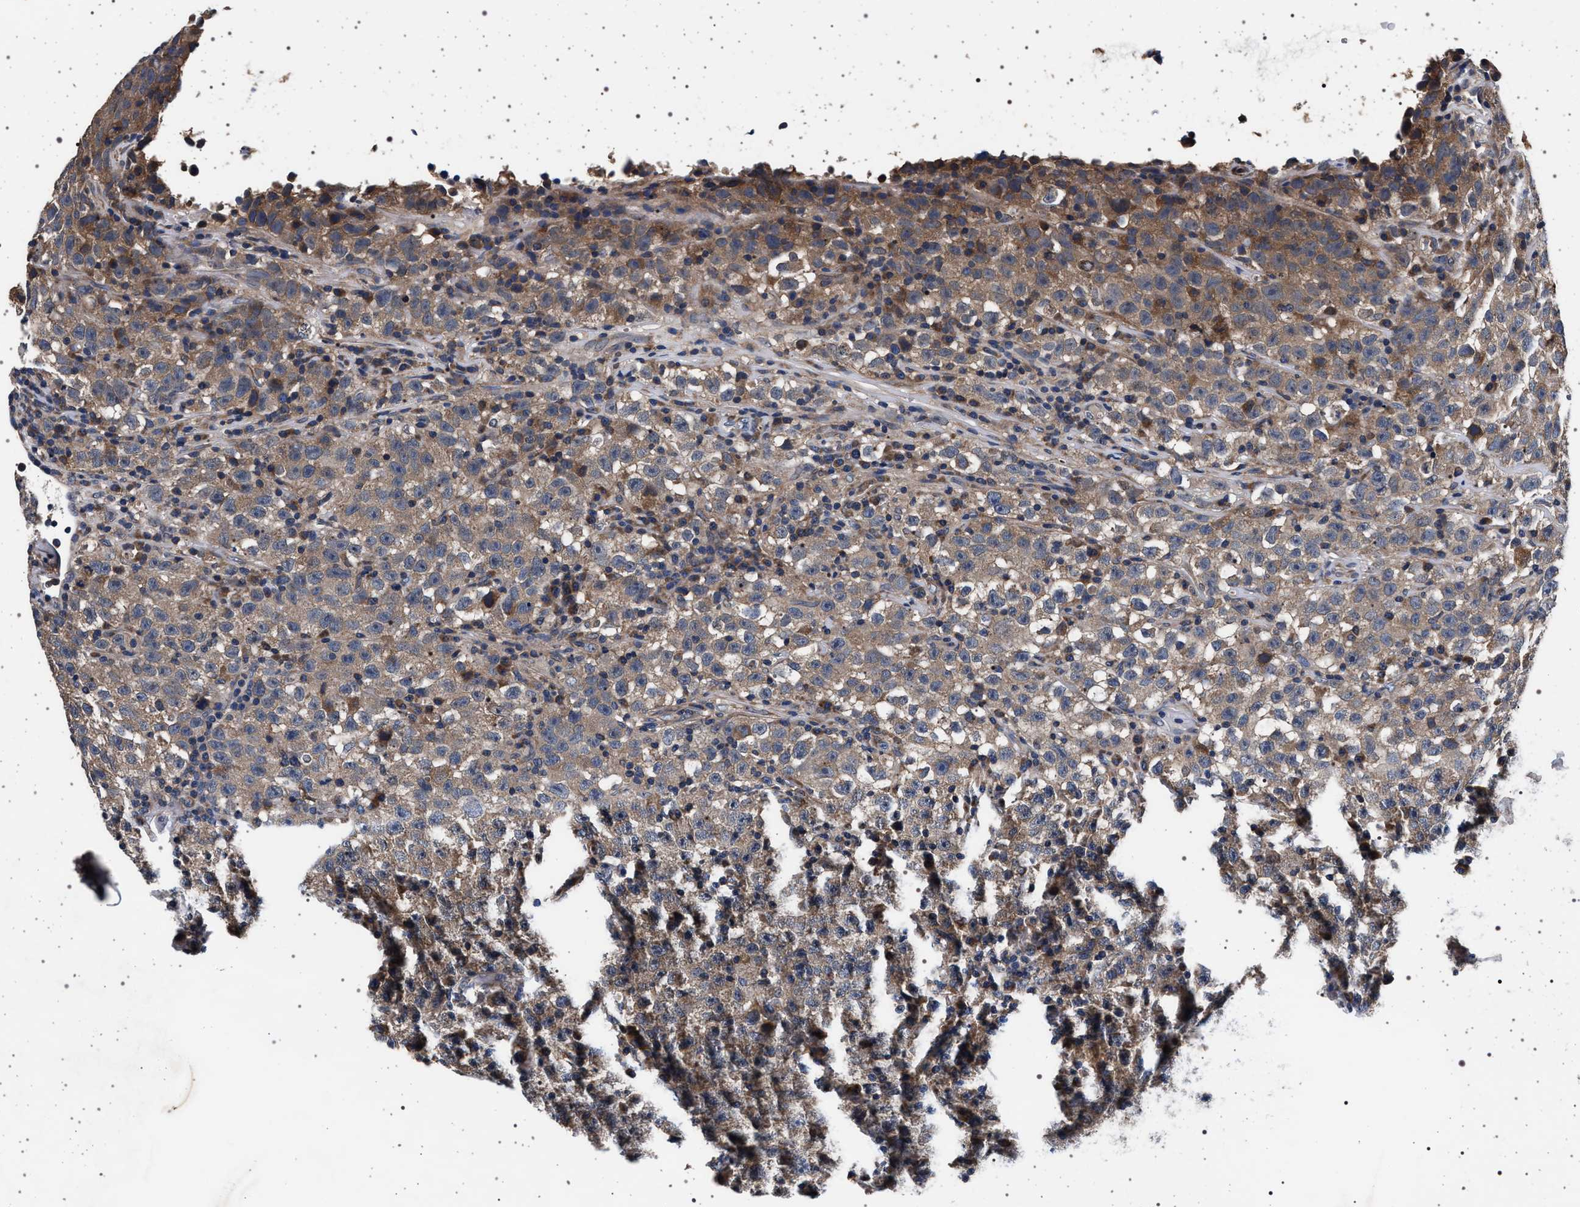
{"staining": {"intensity": "weak", "quantity": ">75%", "location": "cytoplasmic/membranous"}, "tissue": "testis cancer", "cell_type": "Tumor cells", "image_type": "cancer", "snomed": [{"axis": "morphology", "description": "Seminoma, NOS"}, {"axis": "topography", "description": "Testis"}], "caption": "Seminoma (testis) was stained to show a protein in brown. There is low levels of weak cytoplasmic/membranous positivity in about >75% of tumor cells.", "gene": "MAP3K2", "patient": {"sex": "male", "age": 22}}